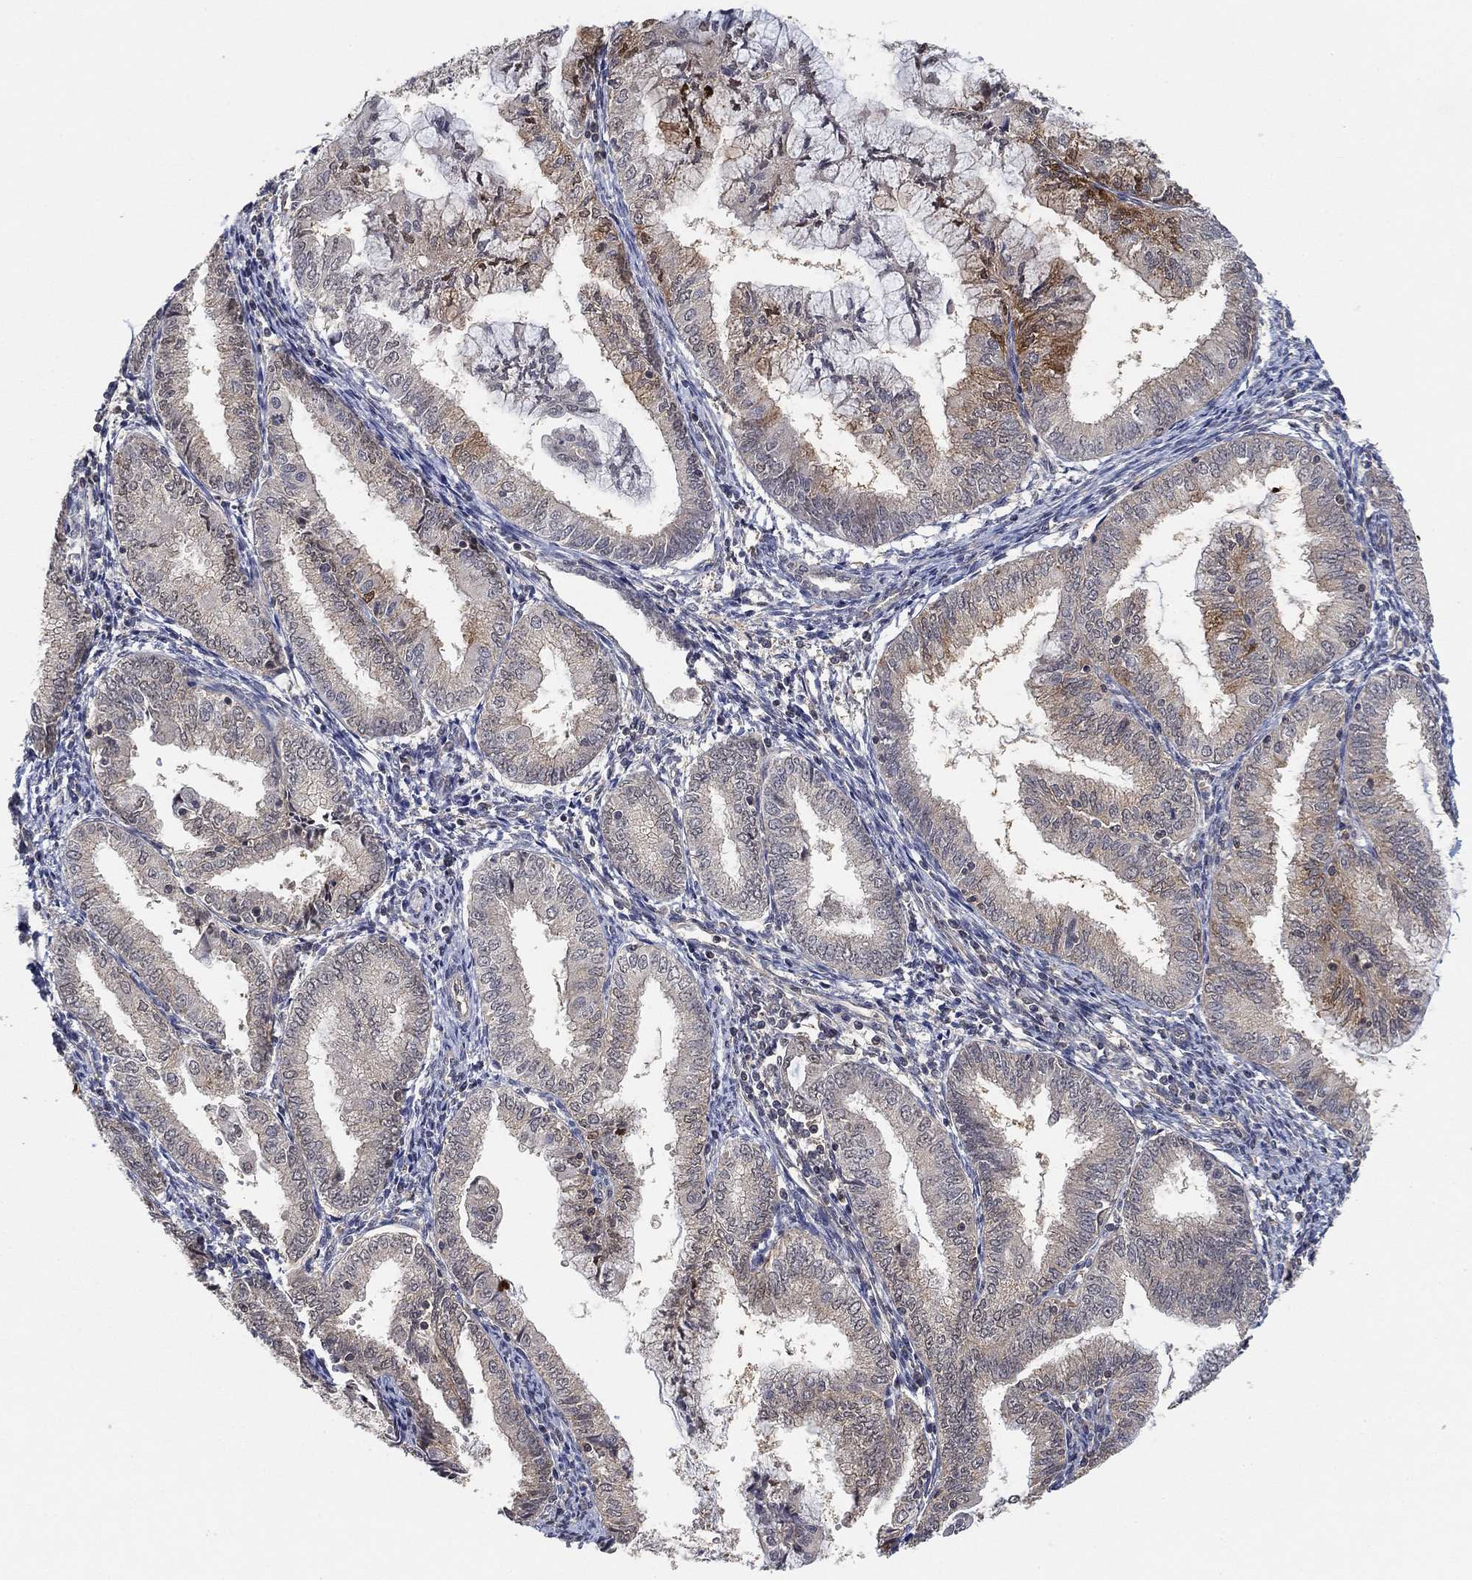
{"staining": {"intensity": "negative", "quantity": "none", "location": "none"}, "tissue": "endometrial cancer", "cell_type": "Tumor cells", "image_type": "cancer", "snomed": [{"axis": "morphology", "description": "Adenocarcinoma, NOS"}, {"axis": "topography", "description": "Endometrium"}], "caption": "An image of endometrial adenocarcinoma stained for a protein demonstrates no brown staining in tumor cells.", "gene": "CCDC43", "patient": {"sex": "female", "age": 56}}